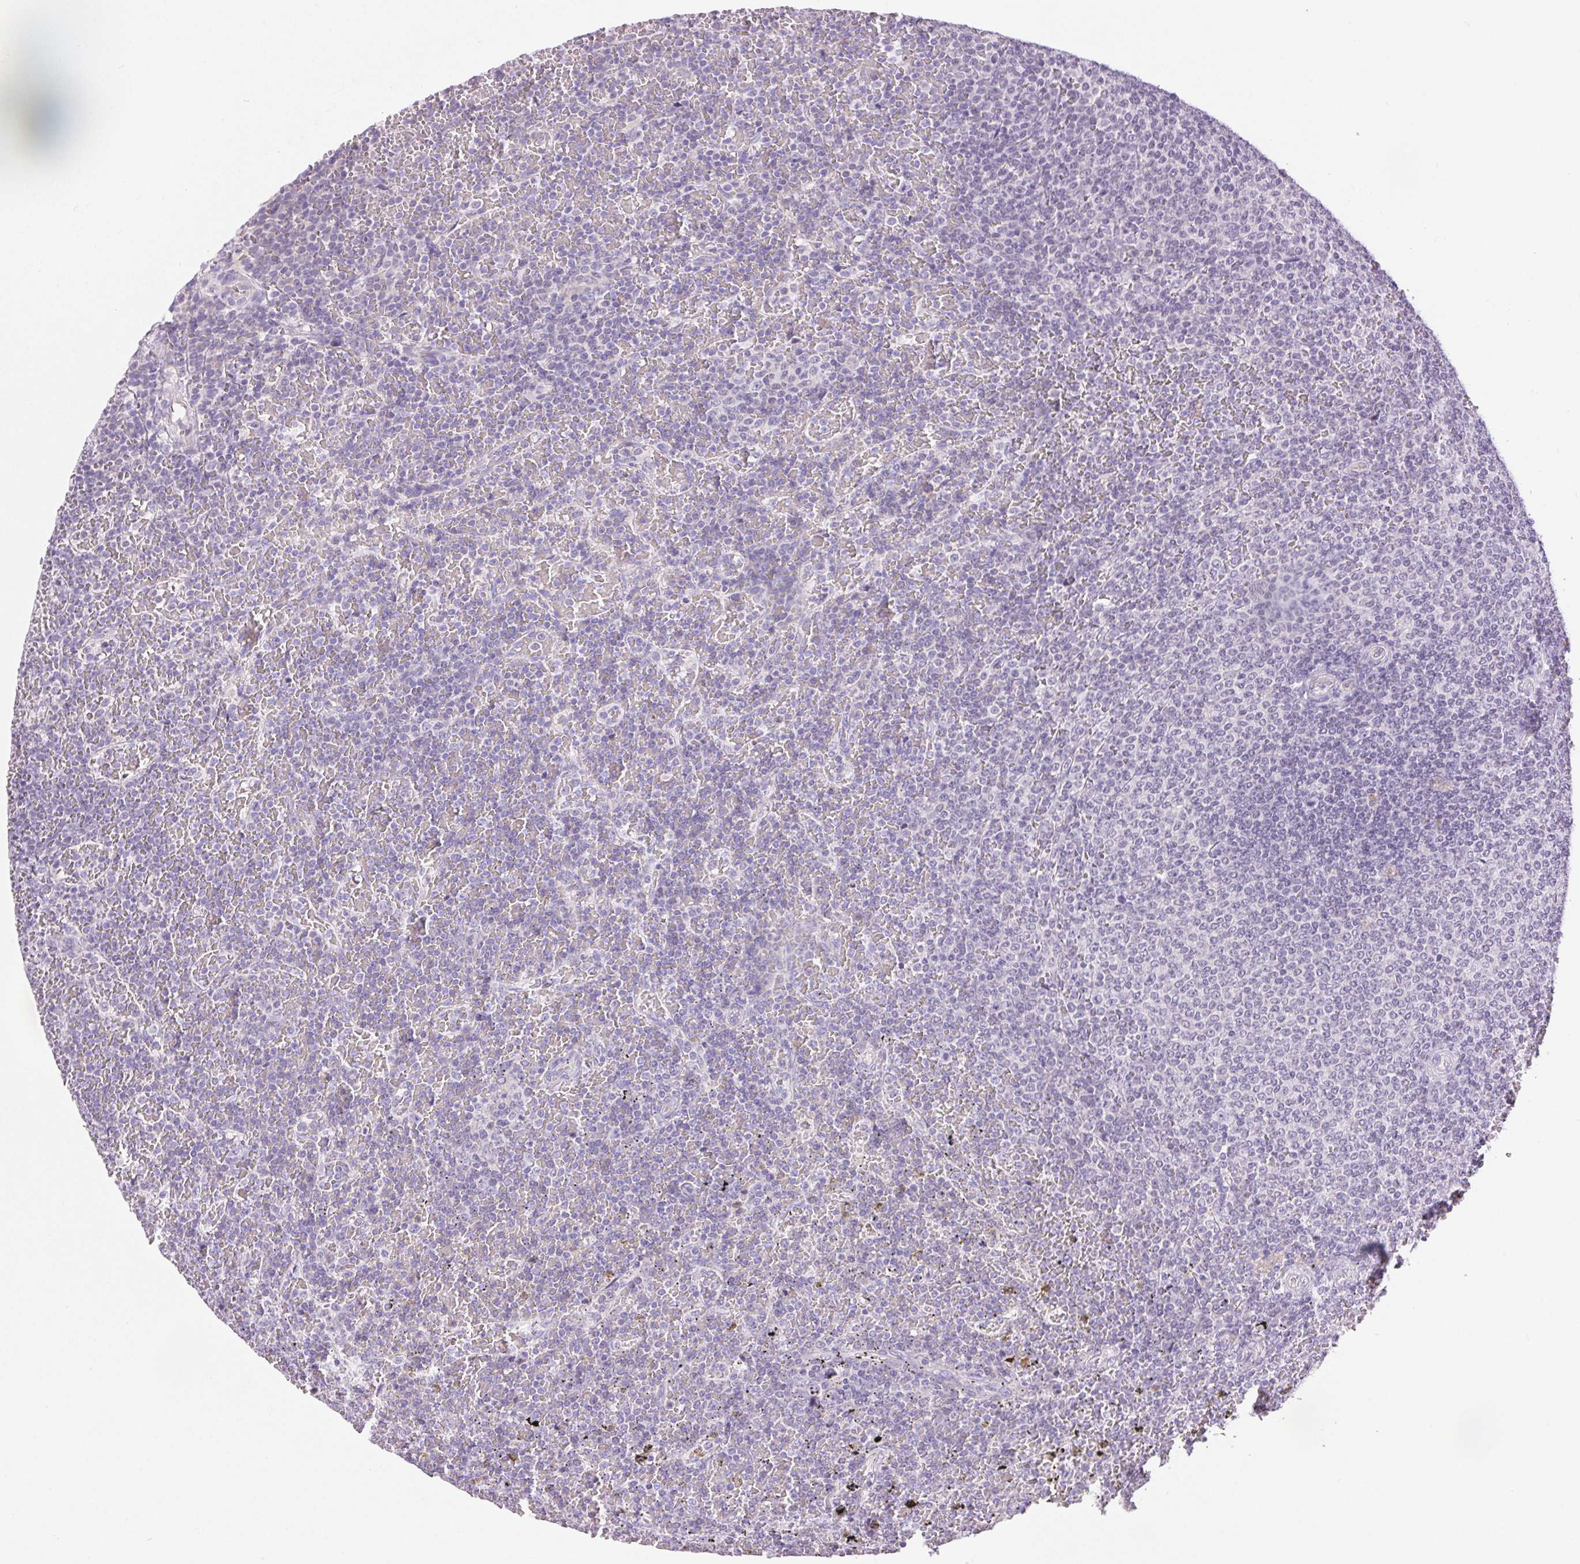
{"staining": {"intensity": "negative", "quantity": "none", "location": "none"}, "tissue": "lymphoma", "cell_type": "Tumor cells", "image_type": "cancer", "snomed": [{"axis": "morphology", "description": "Malignant lymphoma, non-Hodgkin's type, Low grade"}, {"axis": "topography", "description": "Spleen"}], "caption": "Lymphoma was stained to show a protein in brown. There is no significant positivity in tumor cells.", "gene": "ARHGAP11B", "patient": {"sex": "female", "age": 77}}